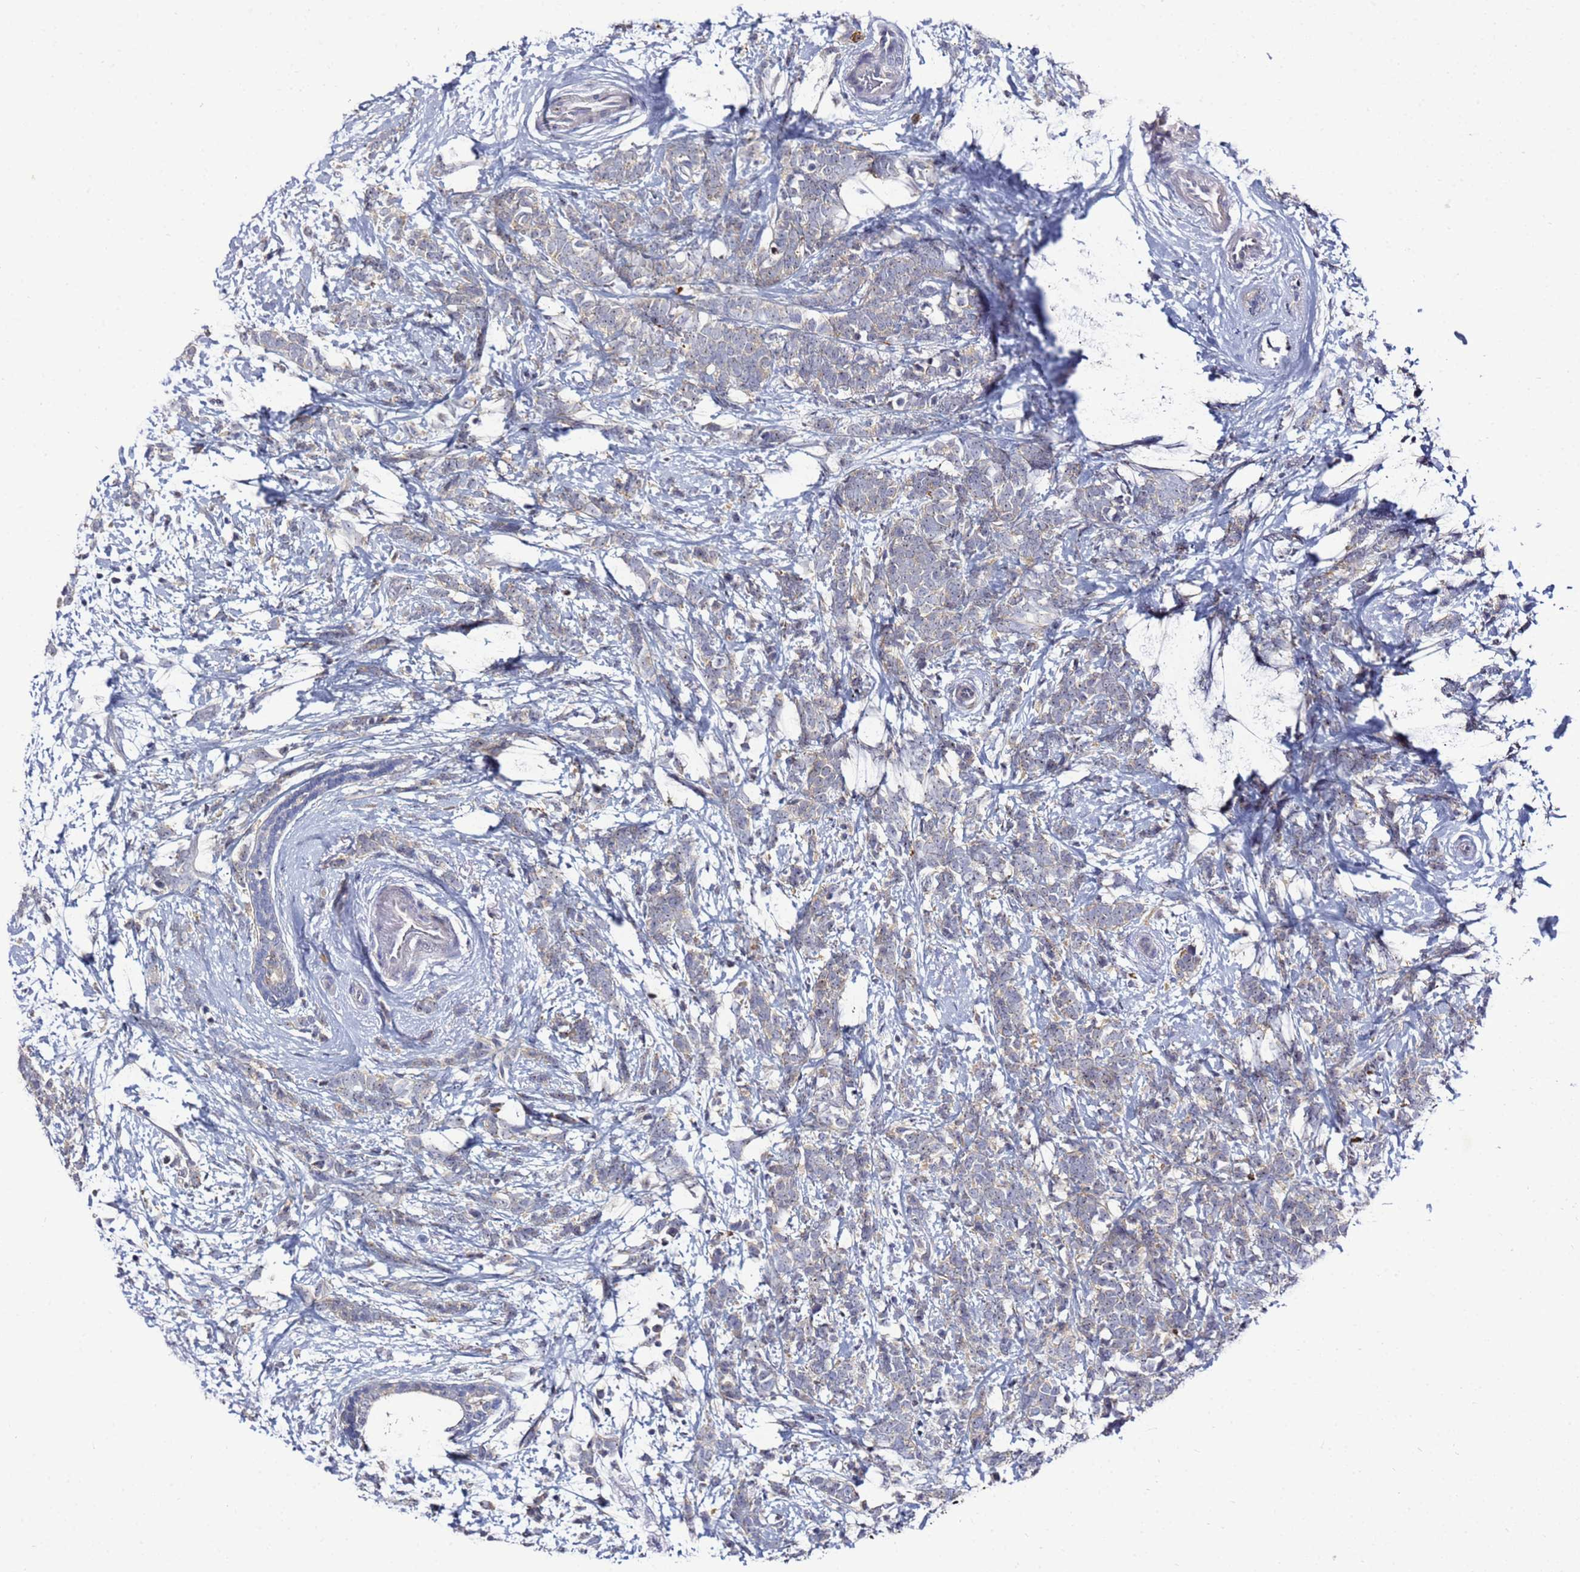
{"staining": {"intensity": "negative", "quantity": "none", "location": "none"}, "tissue": "breast cancer", "cell_type": "Tumor cells", "image_type": "cancer", "snomed": [{"axis": "morphology", "description": "Lobular carcinoma"}, {"axis": "topography", "description": "Breast"}], "caption": "This is an immunohistochemistry (IHC) histopathology image of human breast lobular carcinoma. There is no positivity in tumor cells.", "gene": "NOL8", "patient": {"sex": "female", "age": 58}}